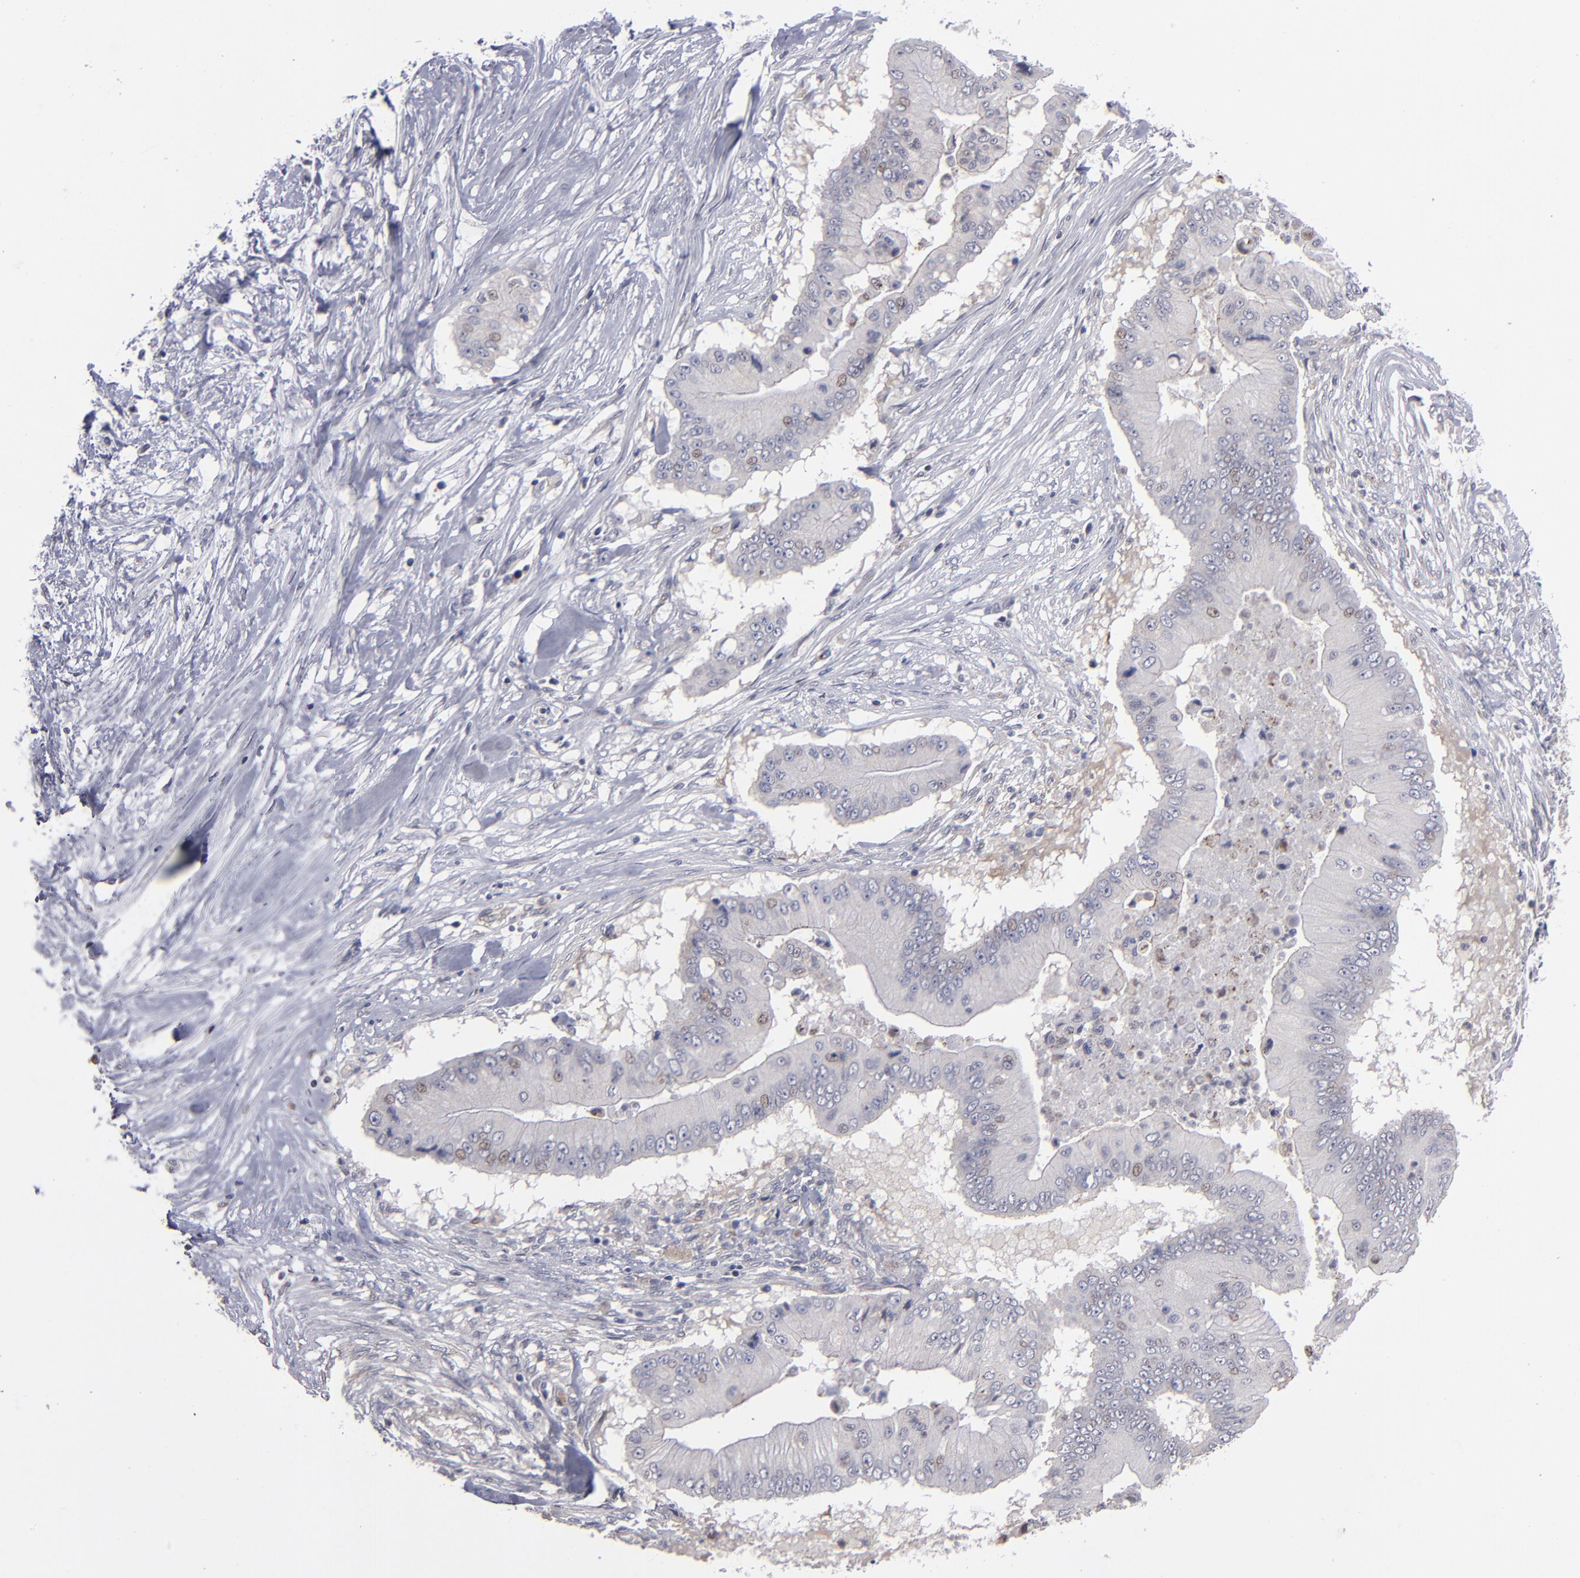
{"staining": {"intensity": "weak", "quantity": "<25%", "location": "nuclear"}, "tissue": "pancreatic cancer", "cell_type": "Tumor cells", "image_type": "cancer", "snomed": [{"axis": "morphology", "description": "Adenocarcinoma, NOS"}, {"axis": "topography", "description": "Pancreas"}], "caption": "Human pancreatic cancer (adenocarcinoma) stained for a protein using immunohistochemistry (IHC) demonstrates no expression in tumor cells.", "gene": "CEP97", "patient": {"sex": "male", "age": 62}}